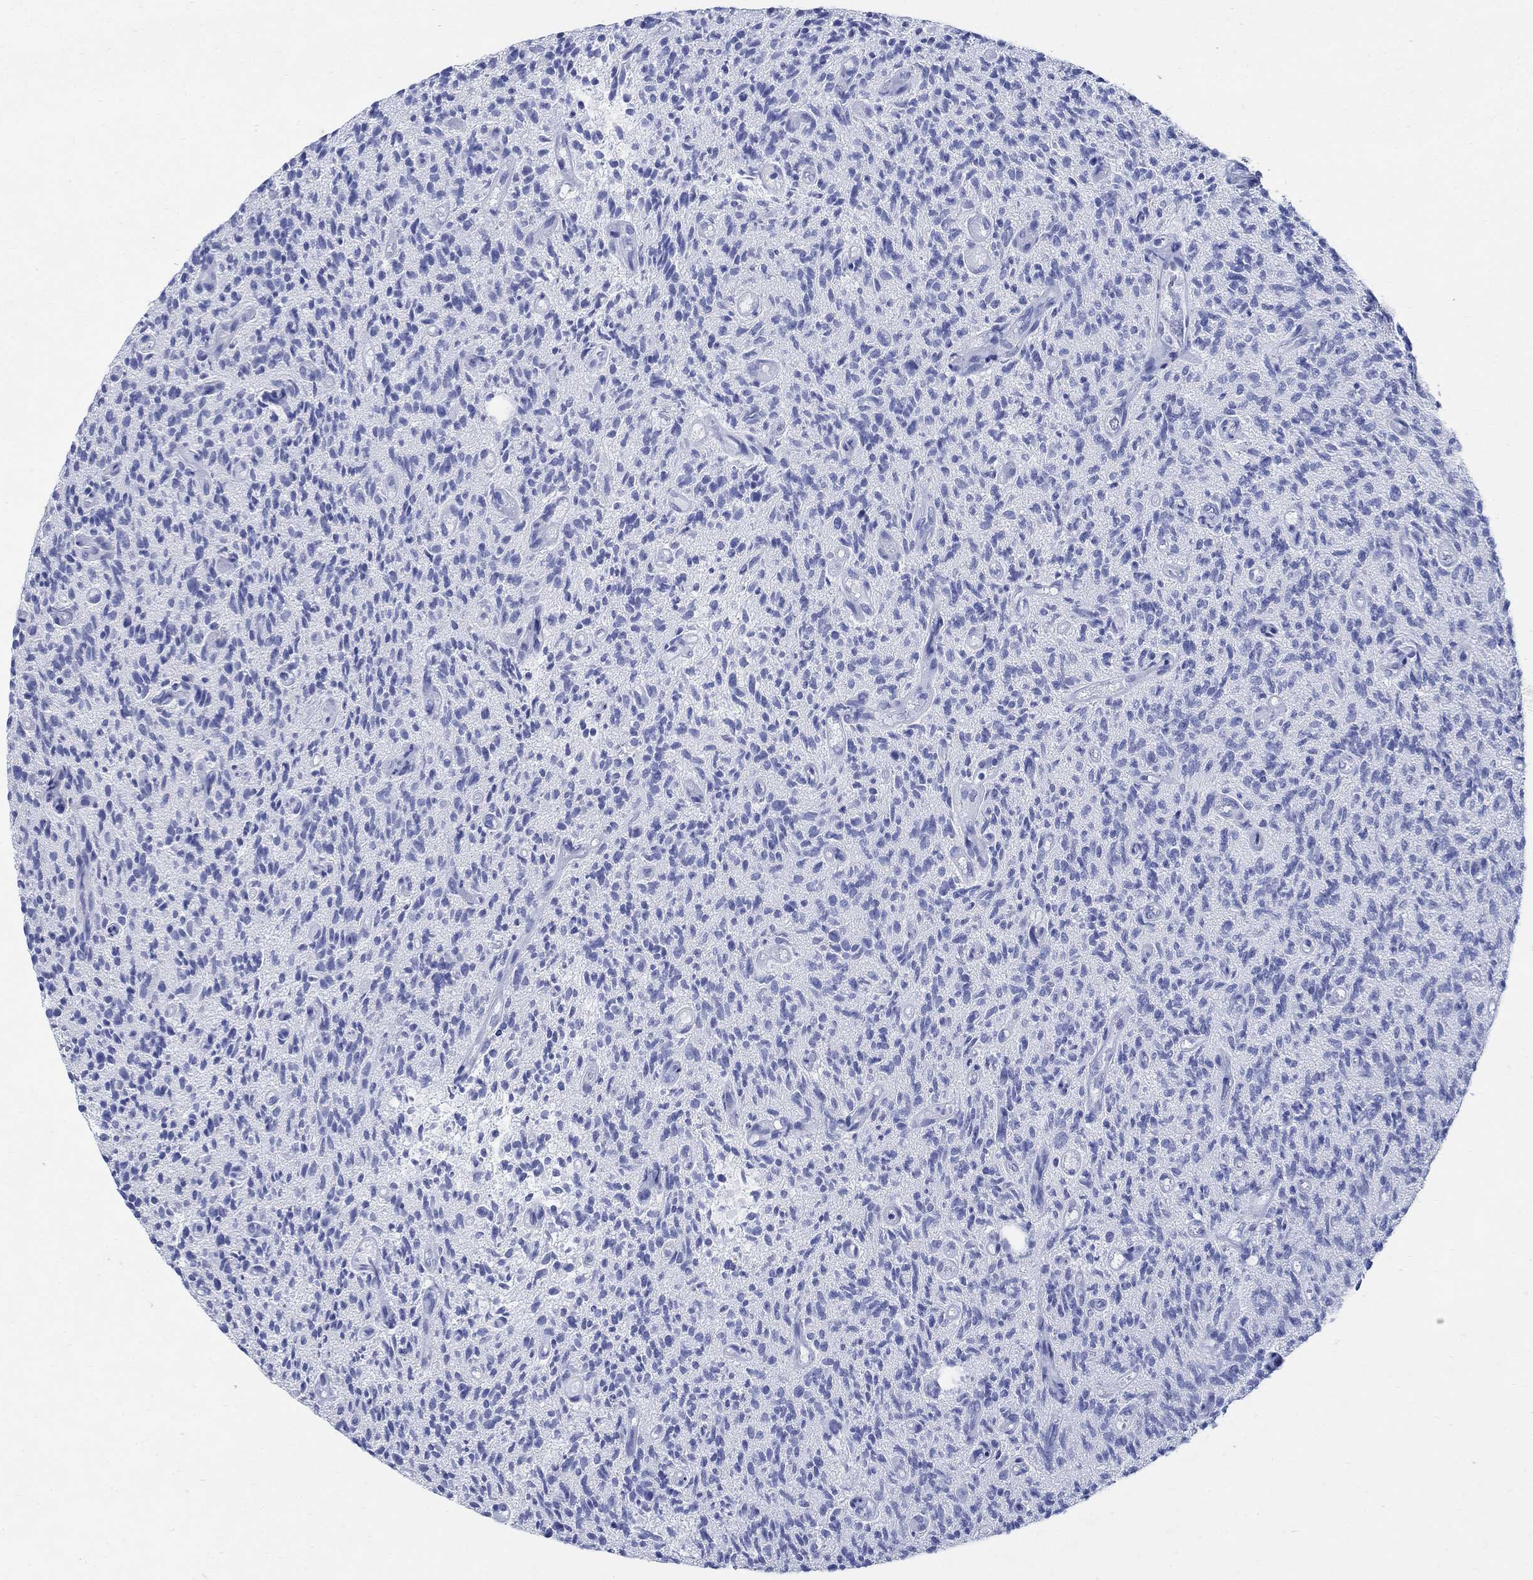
{"staining": {"intensity": "negative", "quantity": "none", "location": "none"}, "tissue": "glioma", "cell_type": "Tumor cells", "image_type": "cancer", "snomed": [{"axis": "morphology", "description": "Glioma, malignant, High grade"}, {"axis": "topography", "description": "Brain"}], "caption": "Glioma was stained to show a protein in brown. There is no significant positivity in tumor cells.", "gene": "ZDHHC14", "patient": {"sex": "male", "age": 64}}